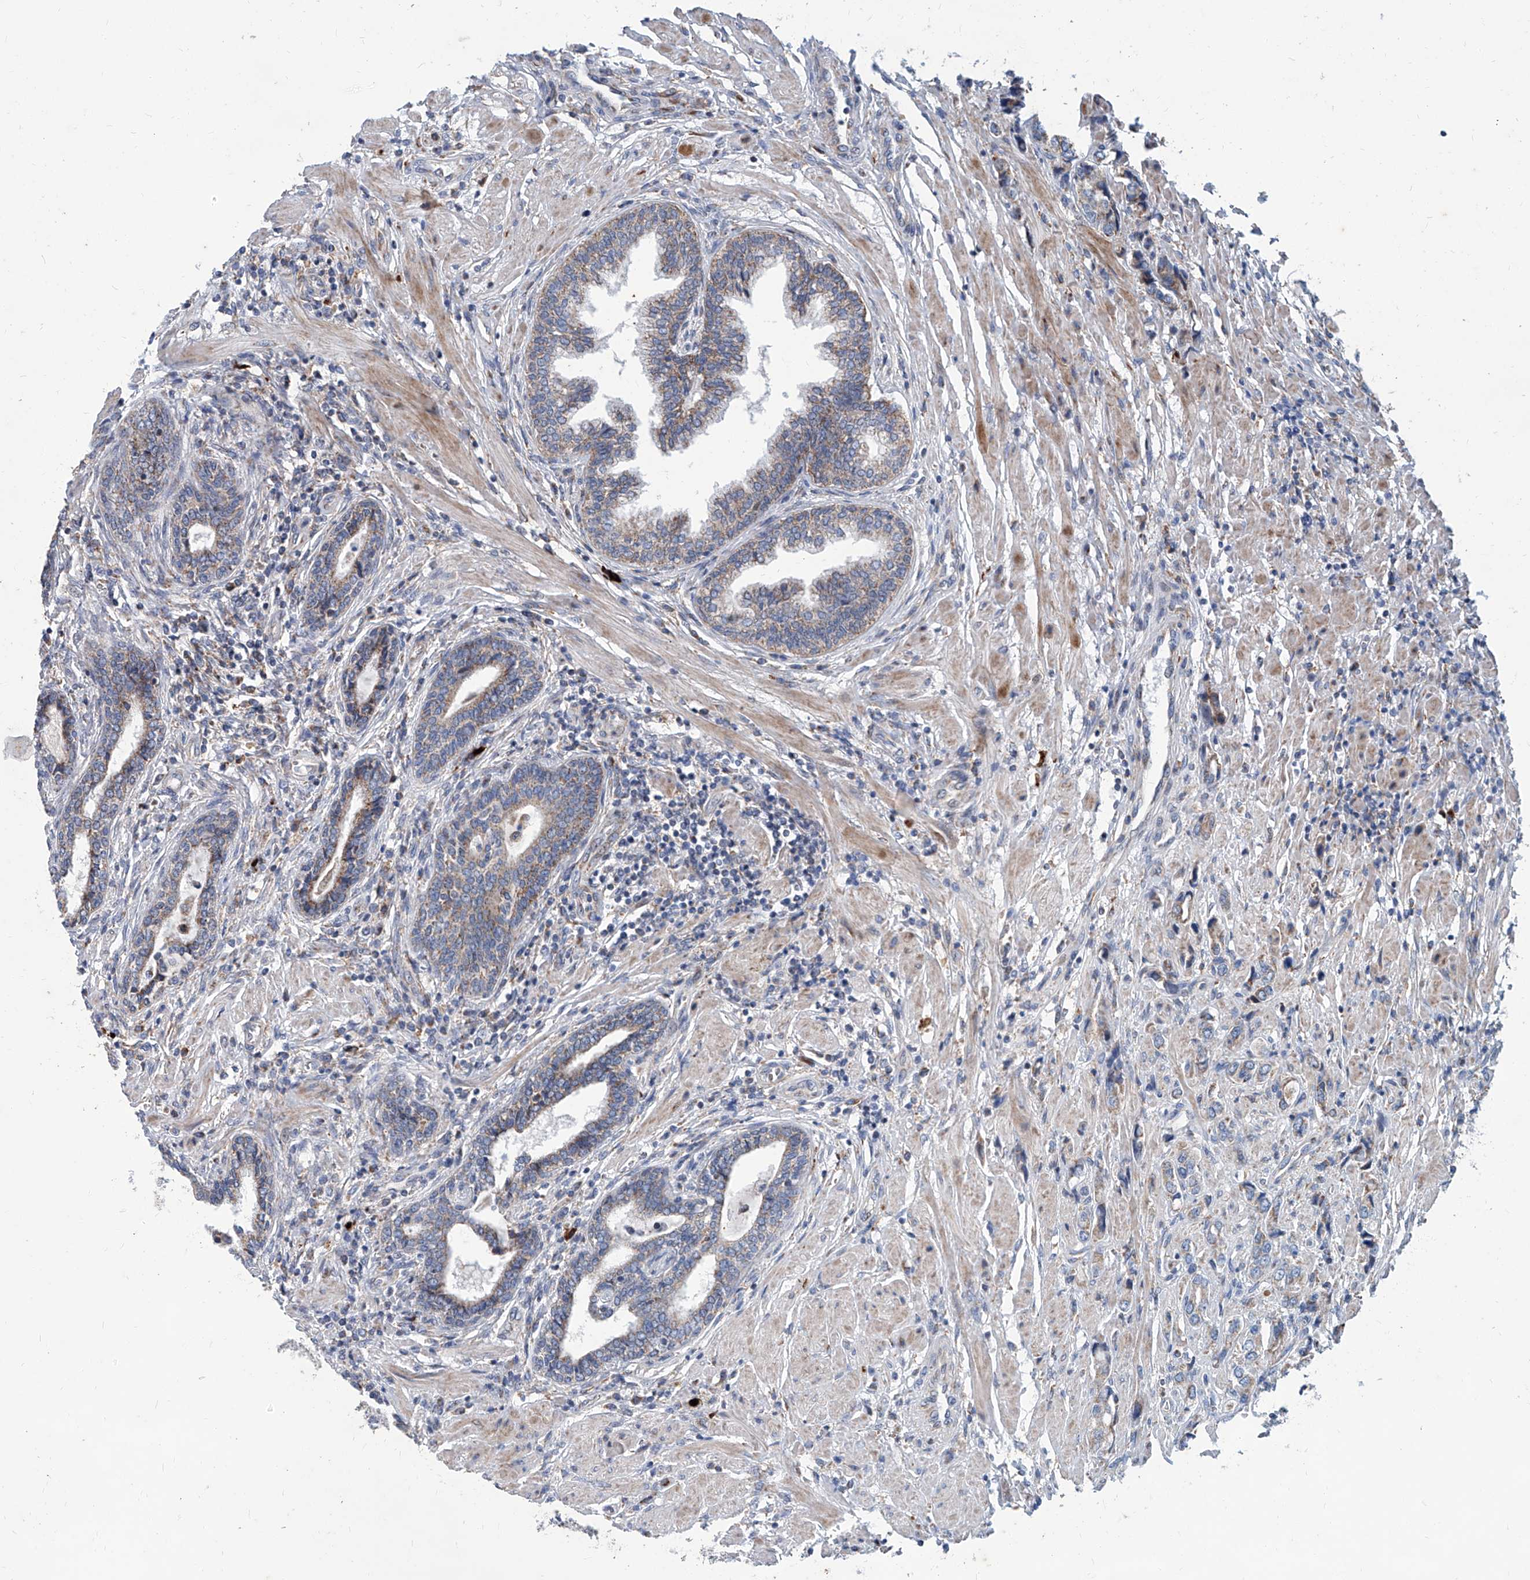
{"staining": {"intensity": "moderate", "quantity": ">75%", "location": "cytoplasmic/membranous"}, "tissue": "prostate cancer", "cell_type": "Tumor cells", "image_type": "cancer", "snomed": [{"axis": "morphology", "description": "Adenocarcinoma, High grade"}, {"axis": "topography", "description": "Prostate"}], "caption": "Immunohistochemistry of prostate high-grade adenocarcinoma displays medium levels of moderate cytoplasmic/membranous positivity in about >75% of tumor cells.", "gene": "USP48", "patient": {"sex": "male", "age": 61}}